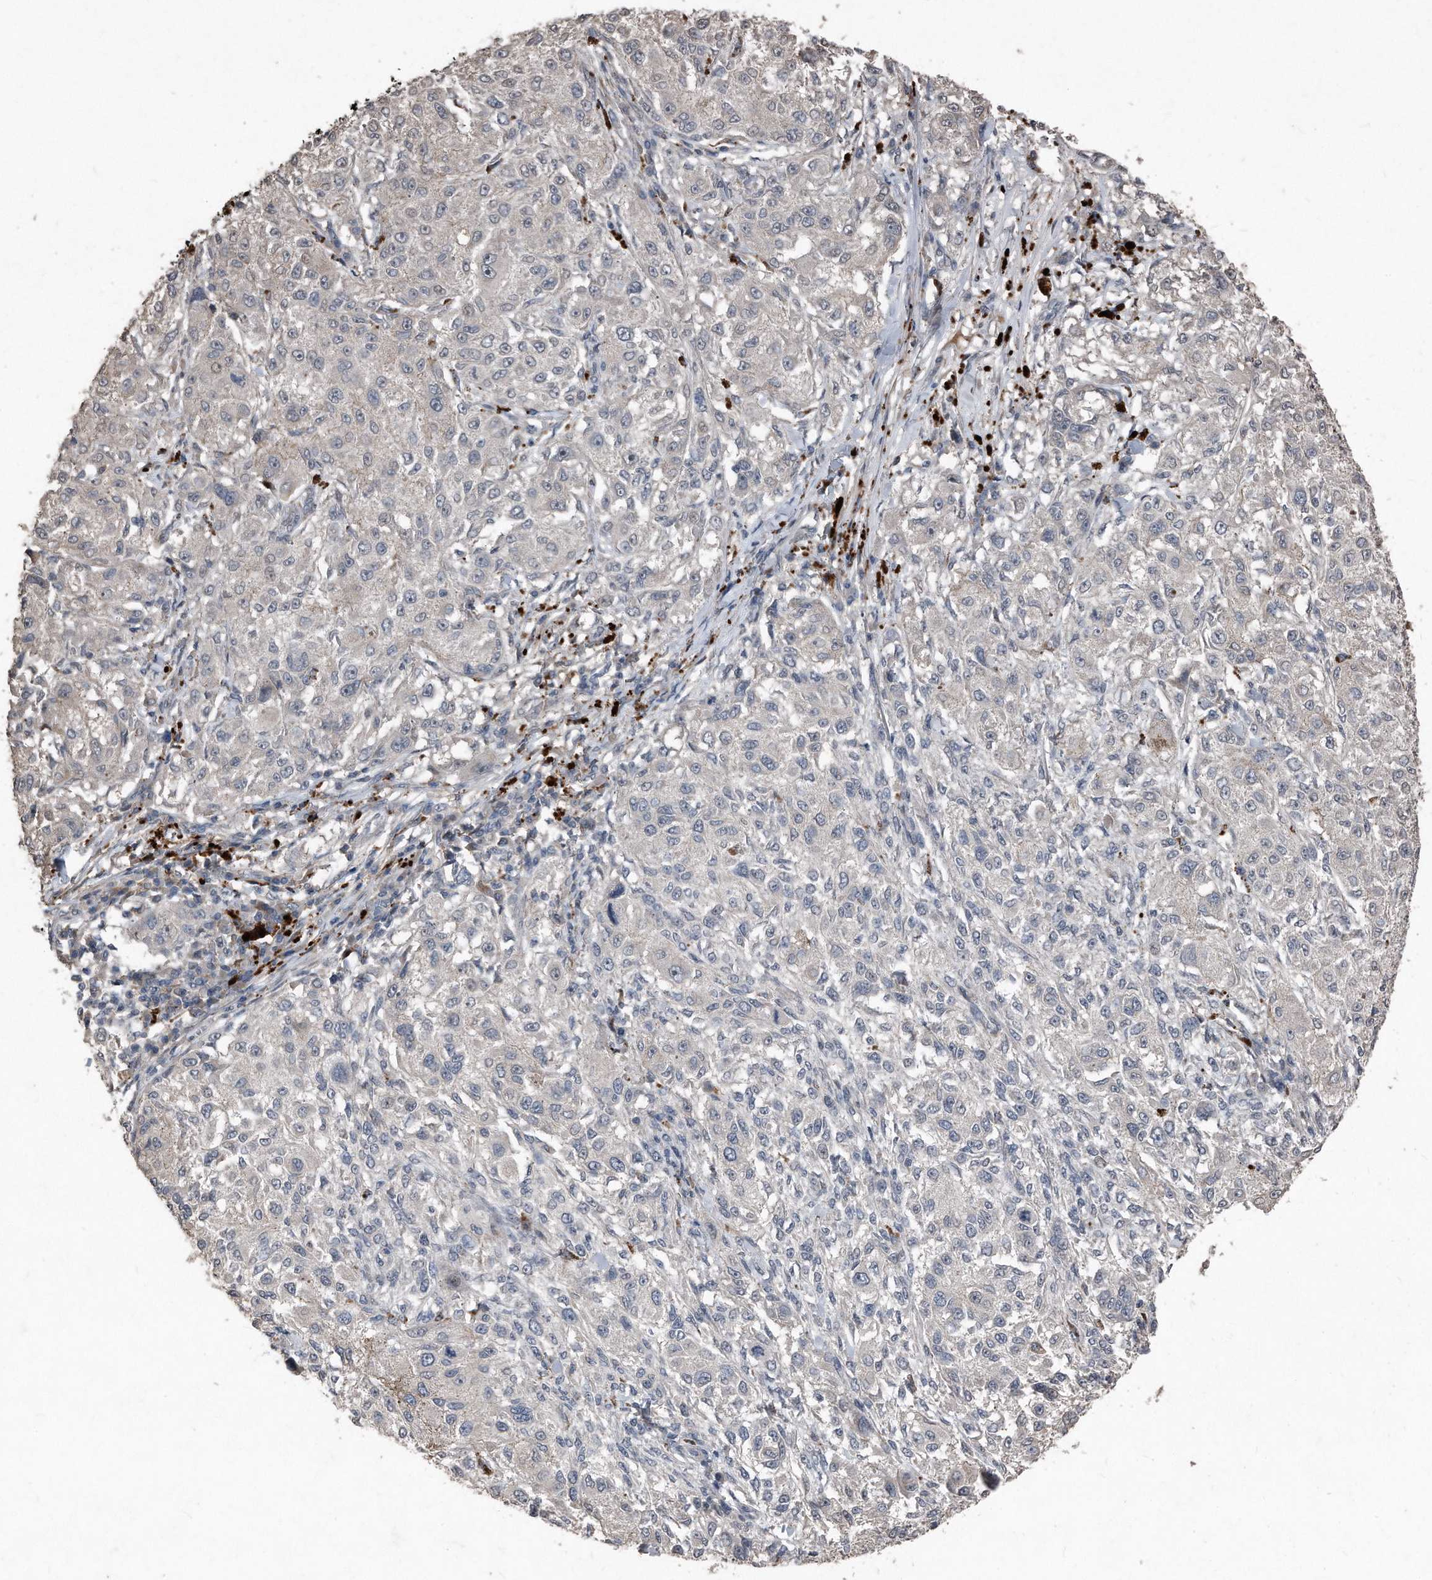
{"staining": {"intensity": "negative", "quantity": "none", "location": "none"}, "tissue": "melanoma", "cell_type": "Tumor cells", "image_type": "cancer", "snomed": [{"axis": "morphology", "description": "Necrosis, NOS"}, {"axis": "morphology", "description": "Malignant melanoma, NOS"}, {"axis": "topography", "description": "Skin"}], "caption": "Tumor cells are negative for brown protein staining in melanoma.", "gene": "ANKRD10", "patient": {"sex": "female", "age": 87}}